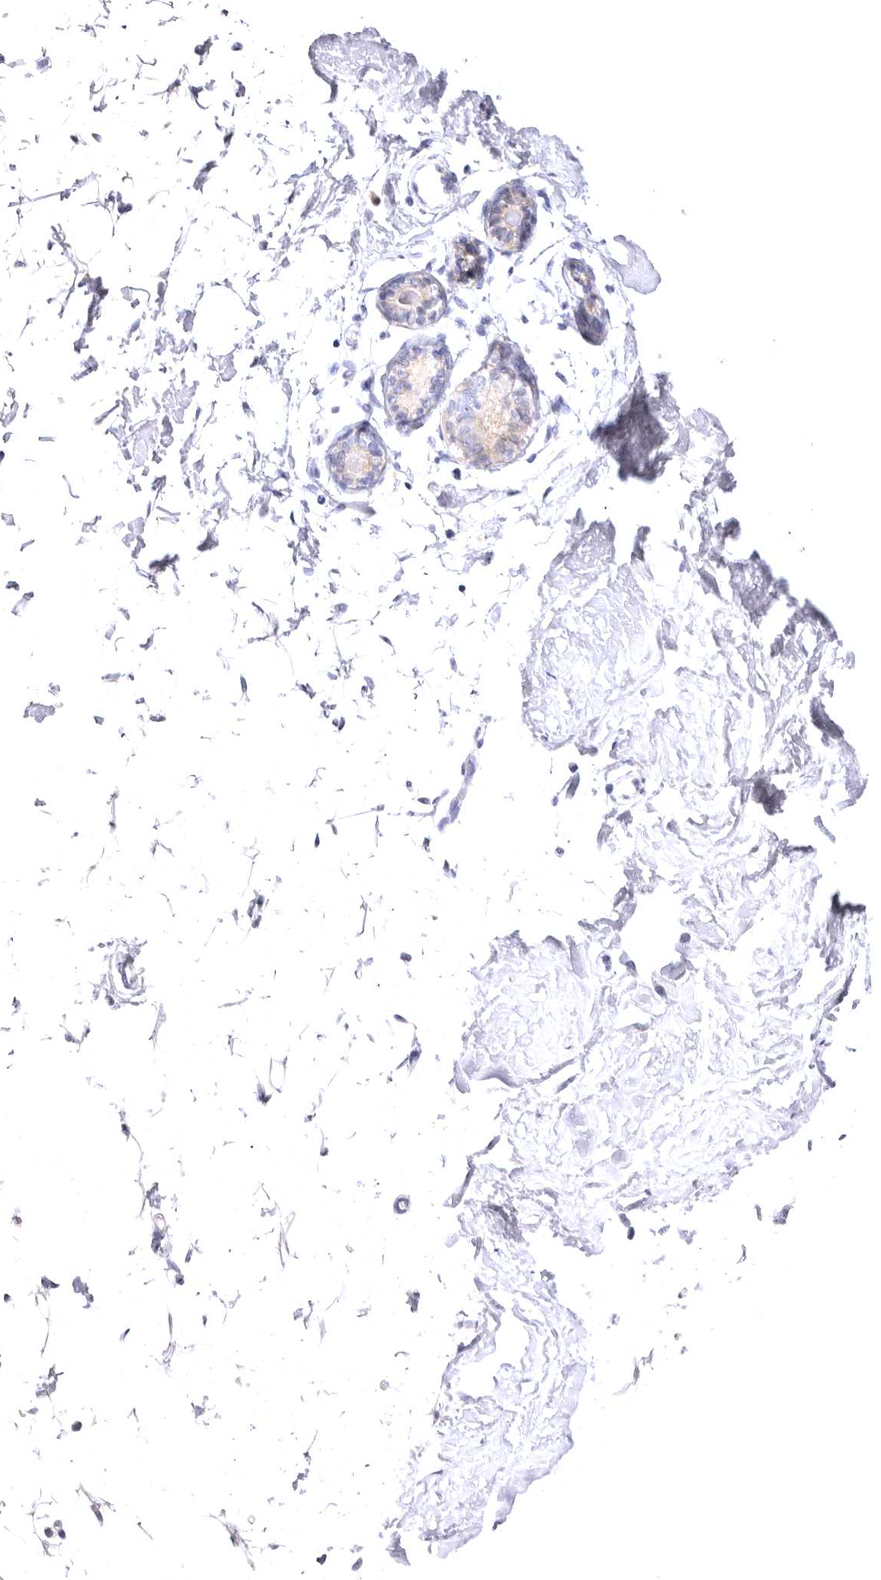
{"staining": {"intensity": "negative", "quantity": "none", "location": "none"}, "tissue": "adipose tissue", "cell_type": "Adipocytes", "image_type": "normal", "snomed": [{"axis": "morphology", "description": "Normal tissue, NOS"}, {"axis": "topography", "description": "Breast"}], "caption": "Immunohistochemistry (IHC) image of benign human adipose tissue stained for a protein (brown), which shows no positivity in adipocytes.", "gene": "VPS45", "patient": {"sex": "female", "age": 23}}